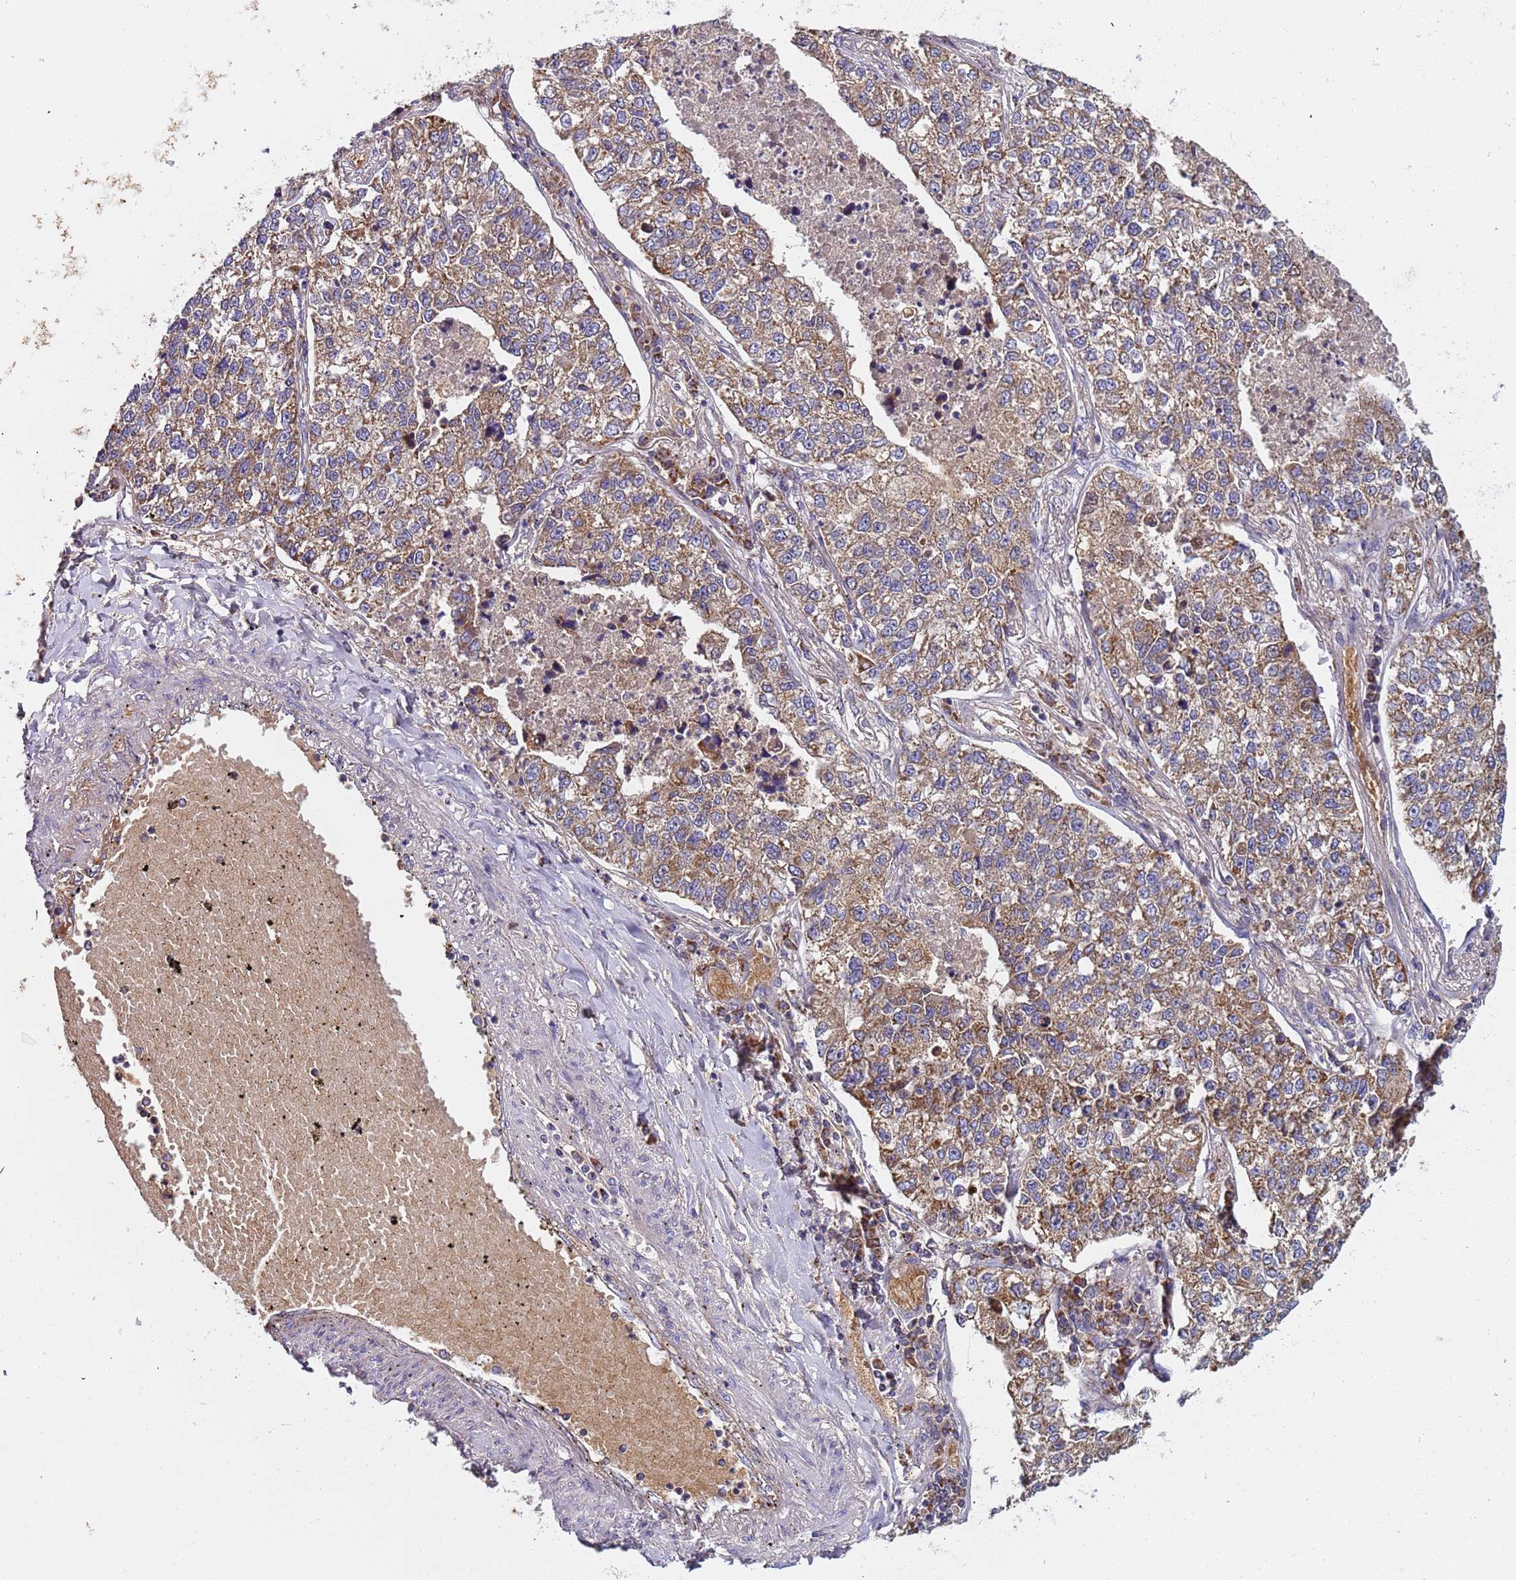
{"staining": {"intensity": "moderate", "quantity": ">75%", "location": "cytoplasmic/membranous"}, "tissue": "lung cancer", "cell_type": "Tumor cells", "image_type": "cancer", "snomed": [{"axis": "morphology", "description": "Adenocarcinoma, NOS"}, {"axis": "topography", "description": "Lung"}], "caption": "Protein positivity by immunohistochemistry (IHC) displays moderate cytoplasmic/membranous positivity in approximately >75% of tumor cells in lung adenocarcinoma.", "gene": "TMEM126A", "patient": {"sex": "male", "age": 49}}